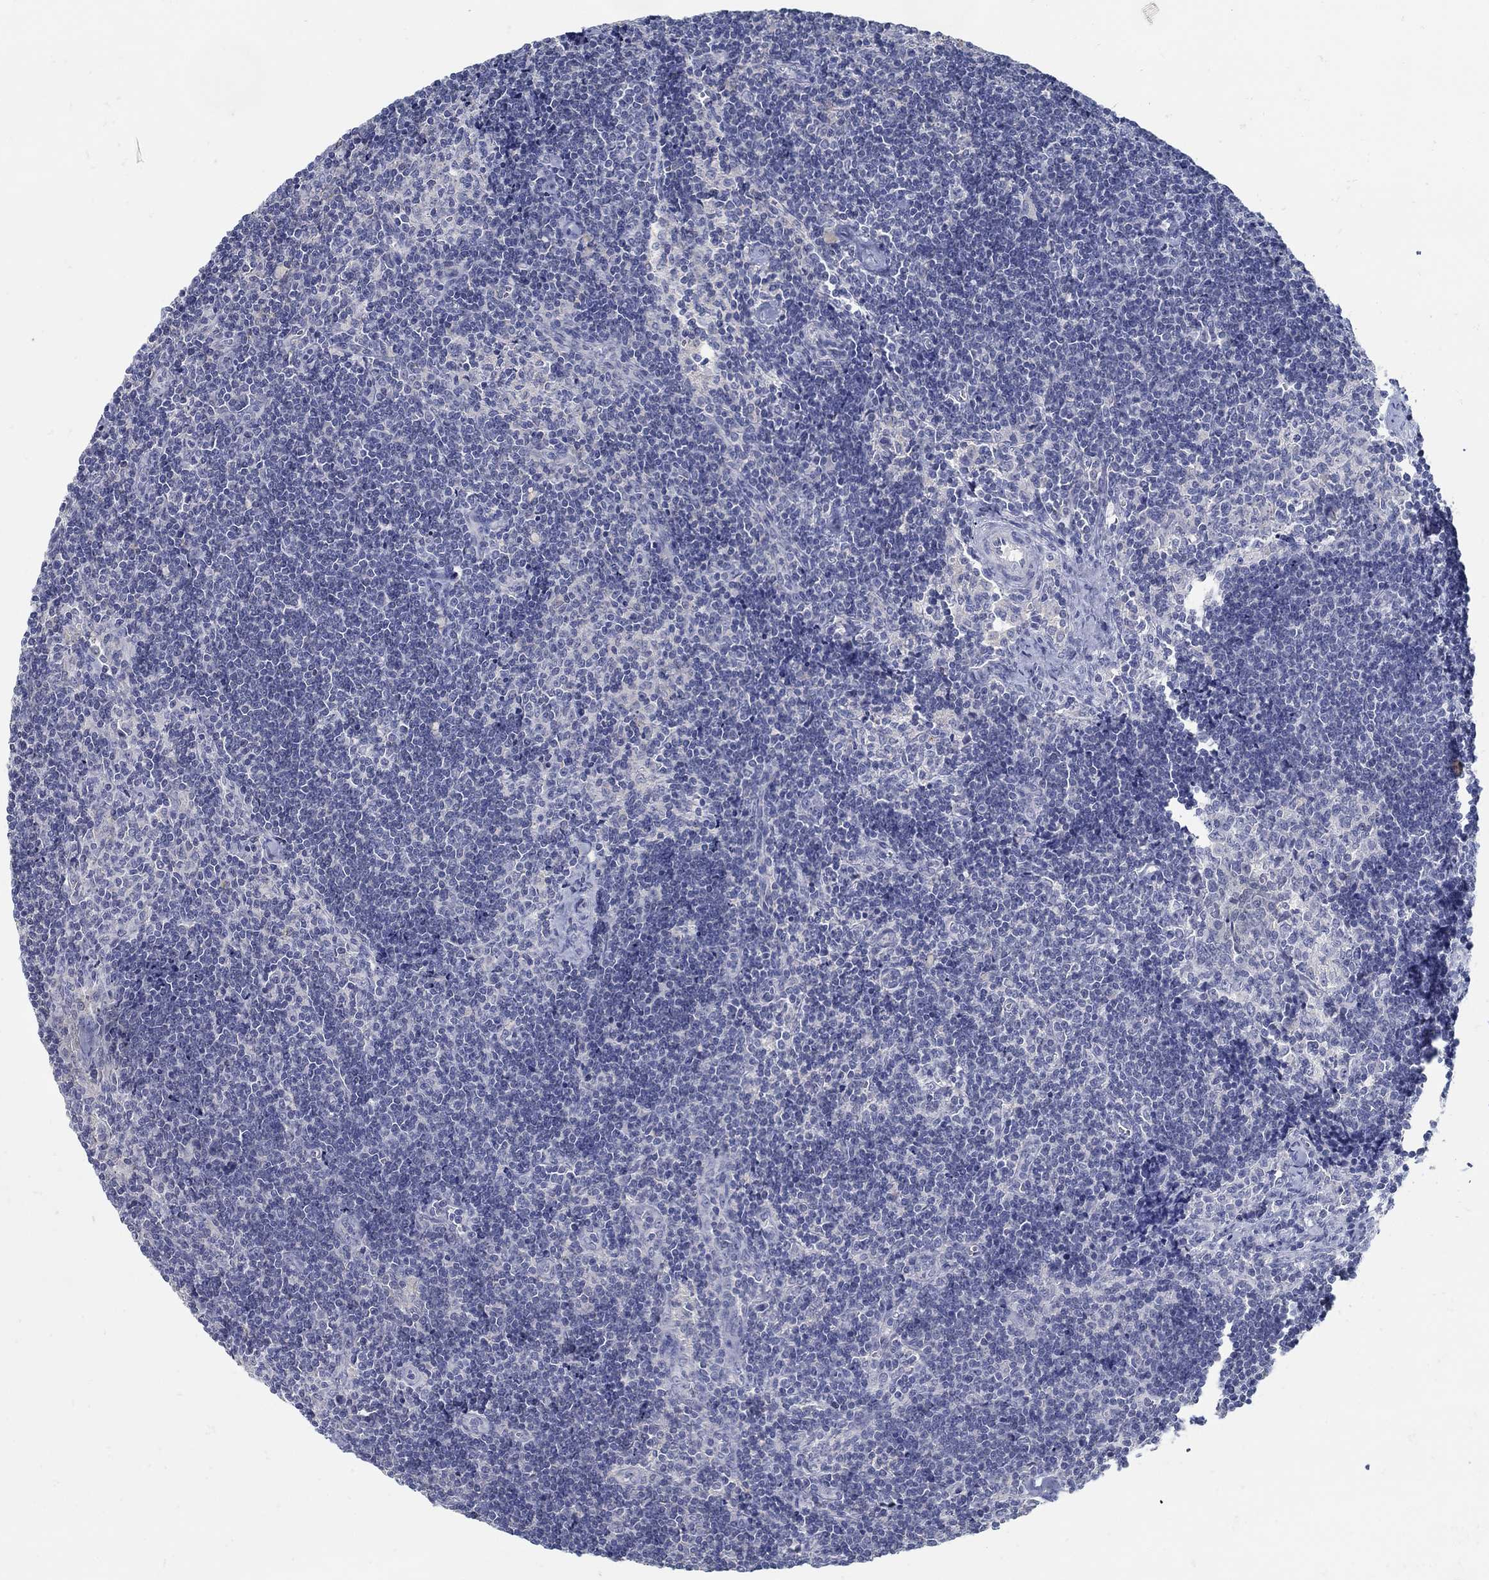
{"staining": {"intensity": "negative", "quantity": "none", "location": "none"}, "tissue": "lymph node", "cell_type": "Germinal center cells", "image_type": "normal", "snomed": [{"axis": "morphology", "description": "Normal tissue, NOS"}, {"axis": "topography", "description": "Lymph node"}], "caption": "Germinal center cells are negative for brown protein staining in unremarkable lymph node. (Immunohistochemistry, brightfield microscopy, high magnification).", "gene": "ZFAND4", "patient": {"sex": "female", "age": 51}}